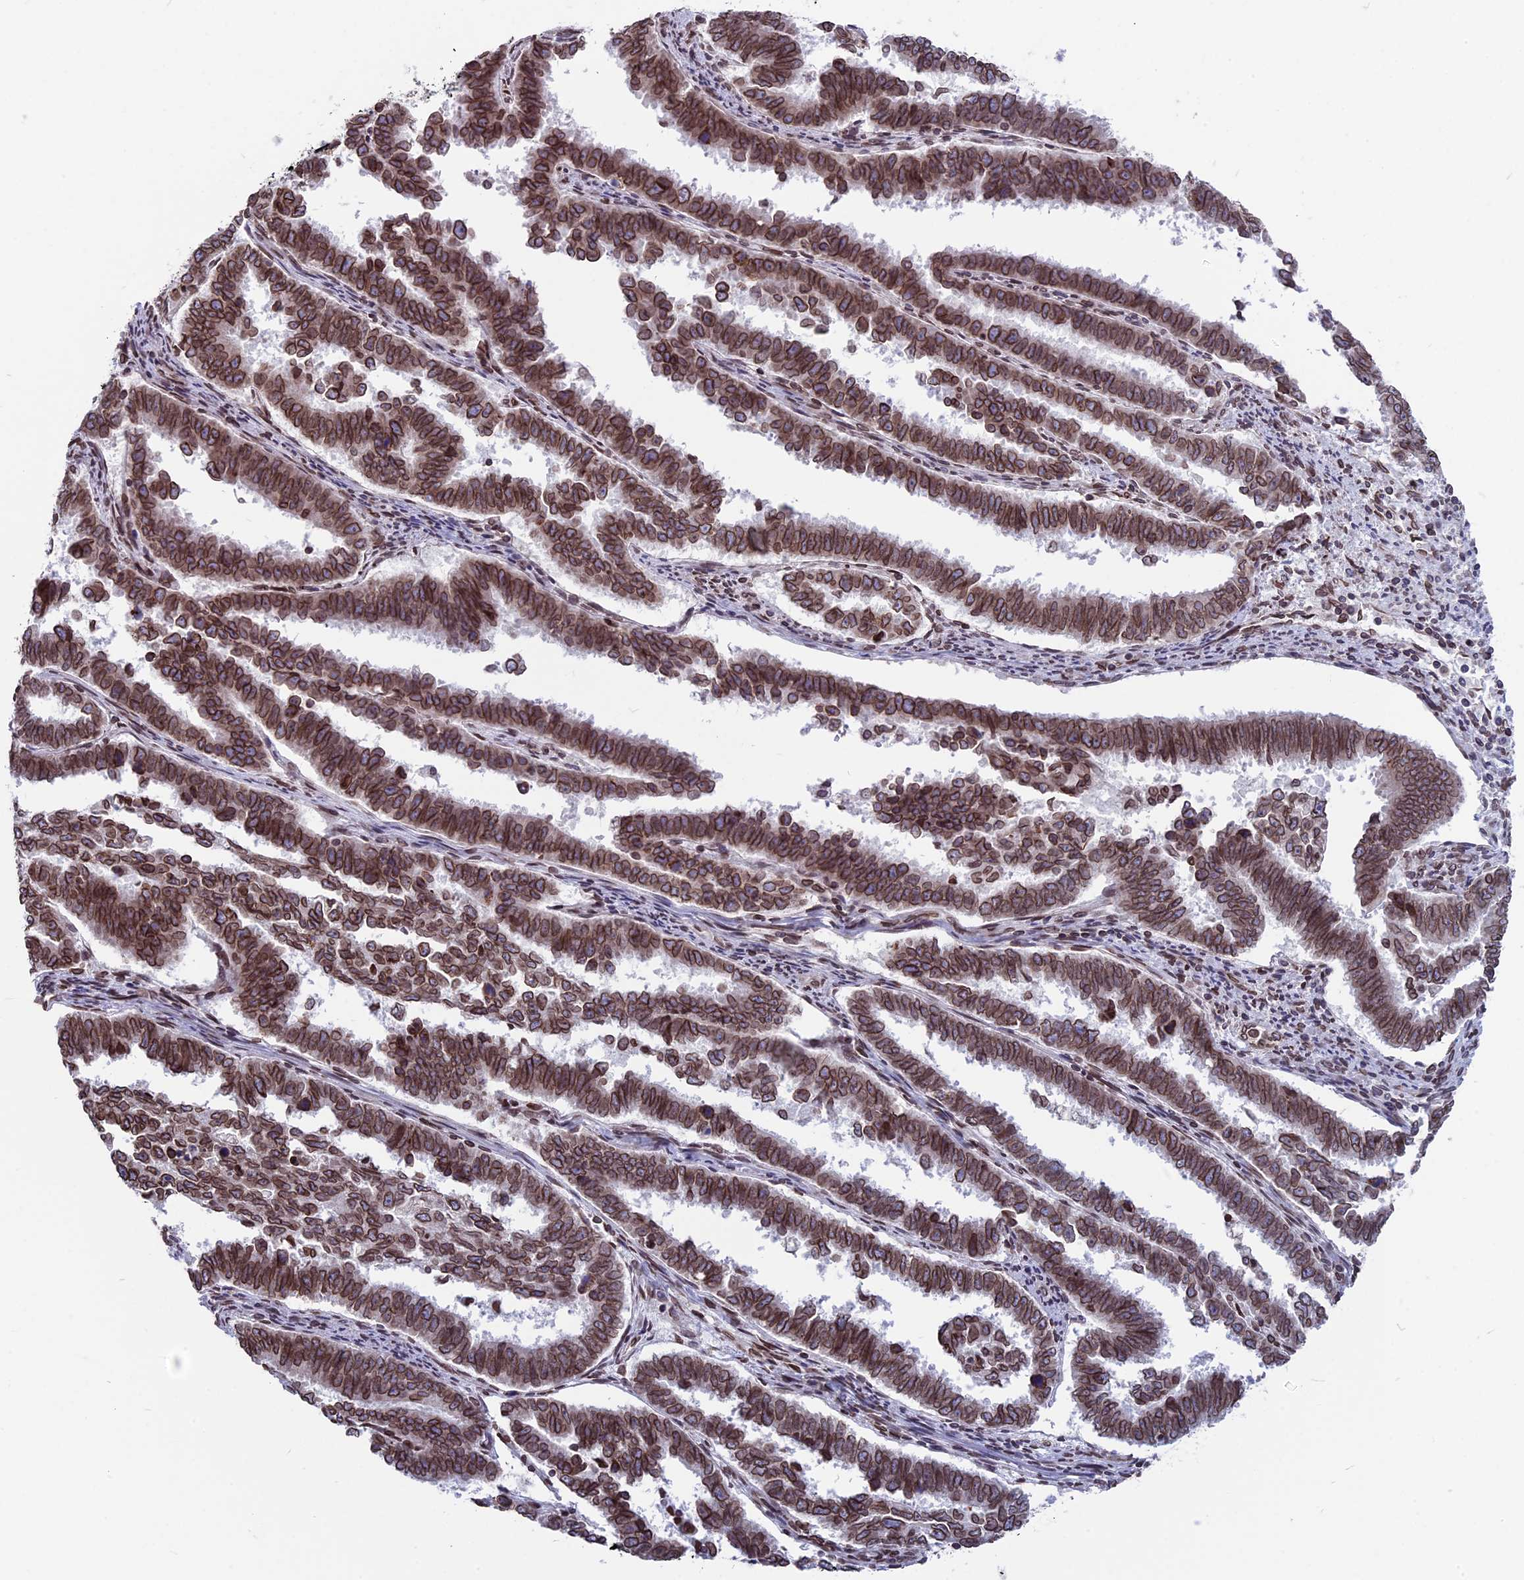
{"staining": {"intensity": "moderate", "quantity": ">75%", "location": "cytoplasmic/membranous,nuclear"}, "tissue": "endometrial cancer", "cell_type": "Tumor cells", "image_type": "cancer", "snomed": [{"axis": "morphology", "description": "Adenocarcinoma, NOS"}, {"axis": "topography", "description": "Endometrium"}], "caption": "Immunohistochemistry histopathology image of neoplastic tissue: endometrial cancer (adenocarcinoma) stained using IHC displays medium levels of moderate protein expression localized specifically in the cytoplasmic/membranous and nuclear of tumor cells, appearing as a cytoplasmic/membranous and nuclear brown color.", "gene": "PTCHD4", "patient": {"sex": "female", "age": 75}}